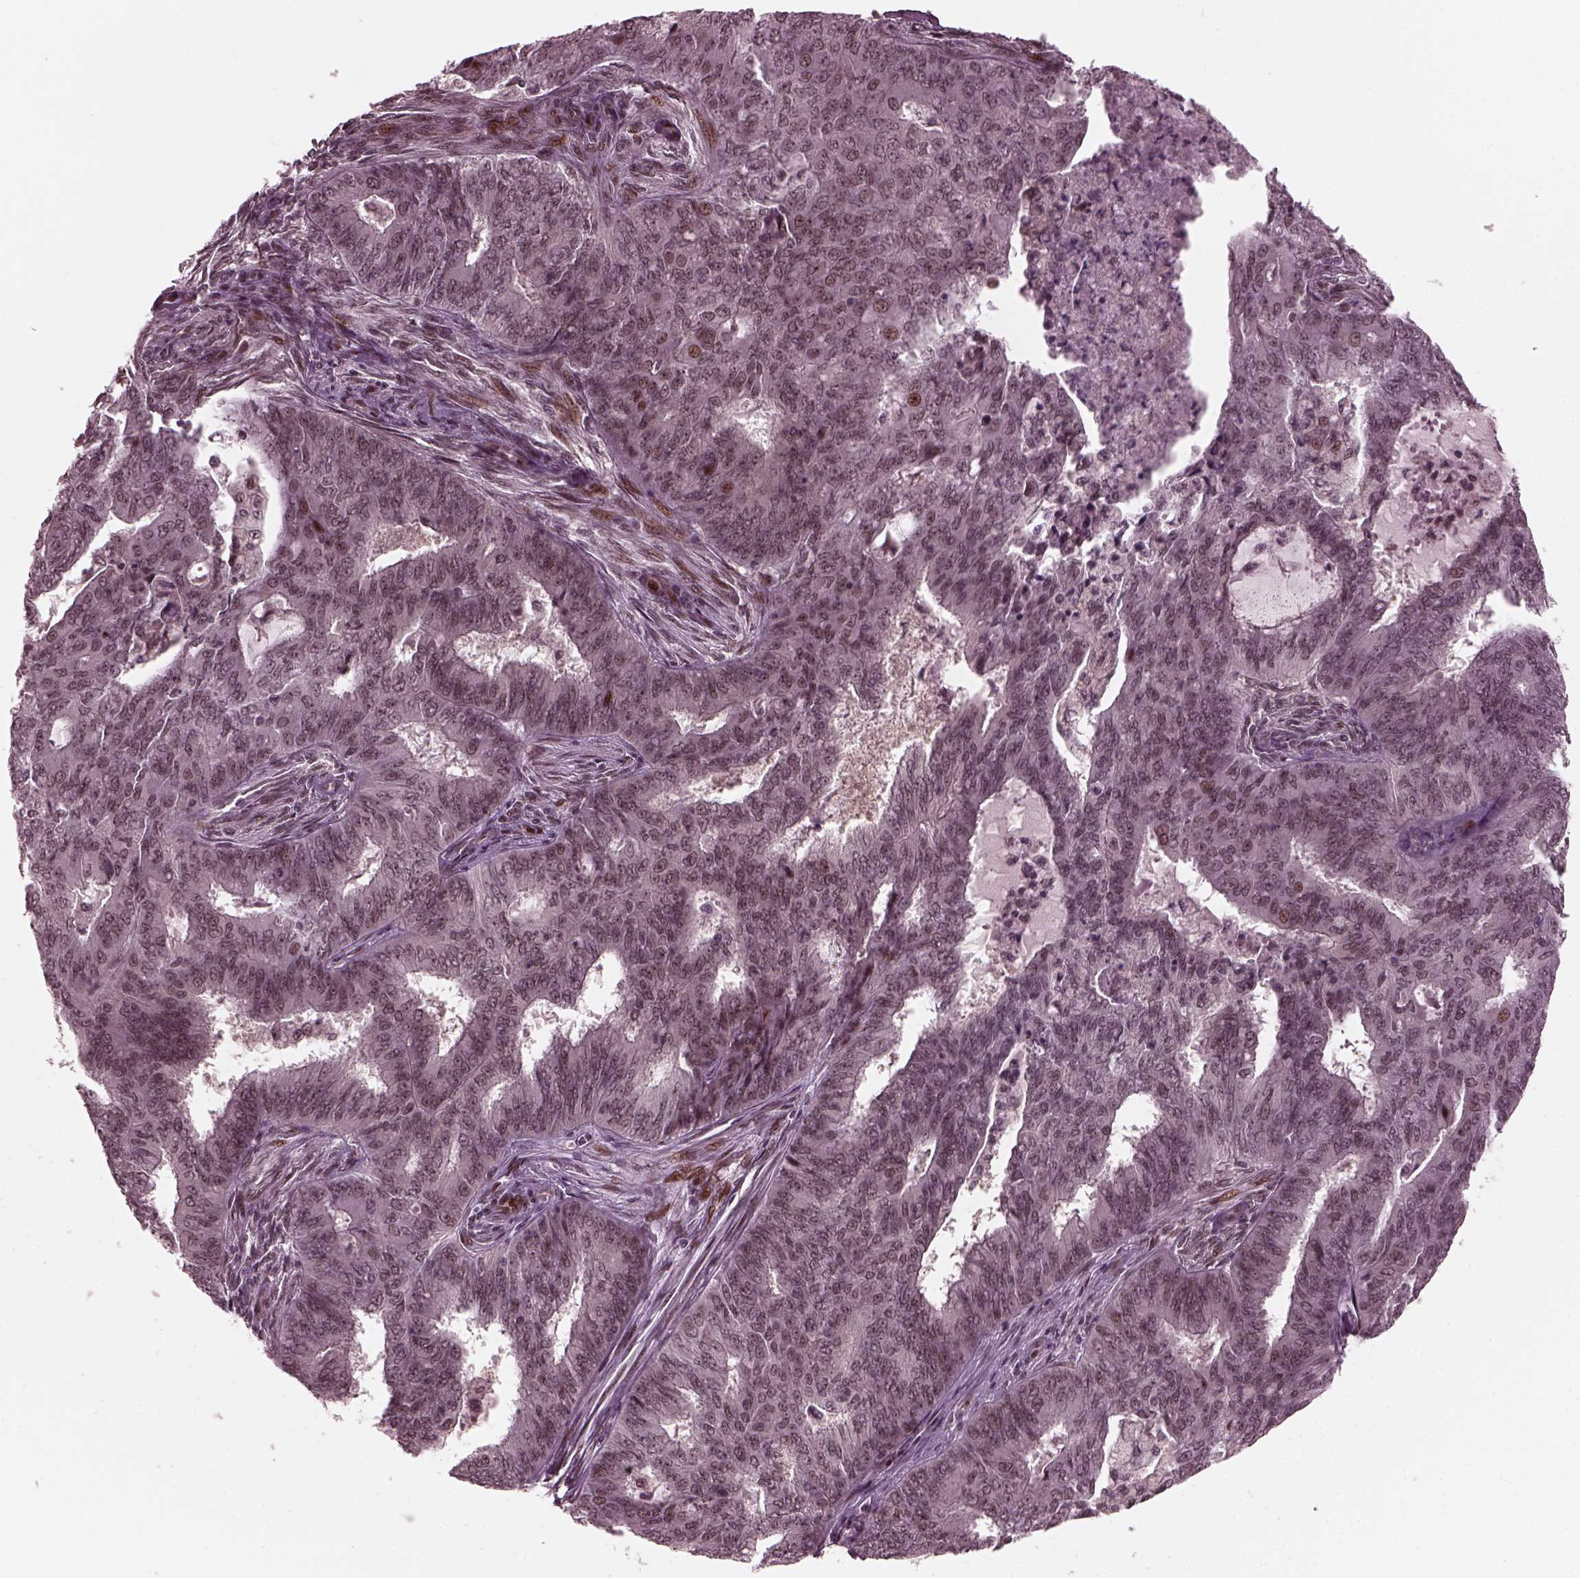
{"staining": {"intensity": "negative", "quantity": "none", "location": "none"}, "tissue": "endometrial cancer", "cell_type": "Tumor cells", "image_type": "cancer", "snomed": [{"axis": "morphology", "description": "Adenocarcinoma, NOS"}, {"axis": "topography", "description": "Endometrium"}], "caption": "Adenocarcinoma (endometrial) was stained to show a protein in brown. There is no significant positivity in tumor cells. (DAB immunohistochemistry (IHC) with hematoxylin counter stain).", "gene": "TRIB3", "patient": {"sex": "female", "age": 62}}